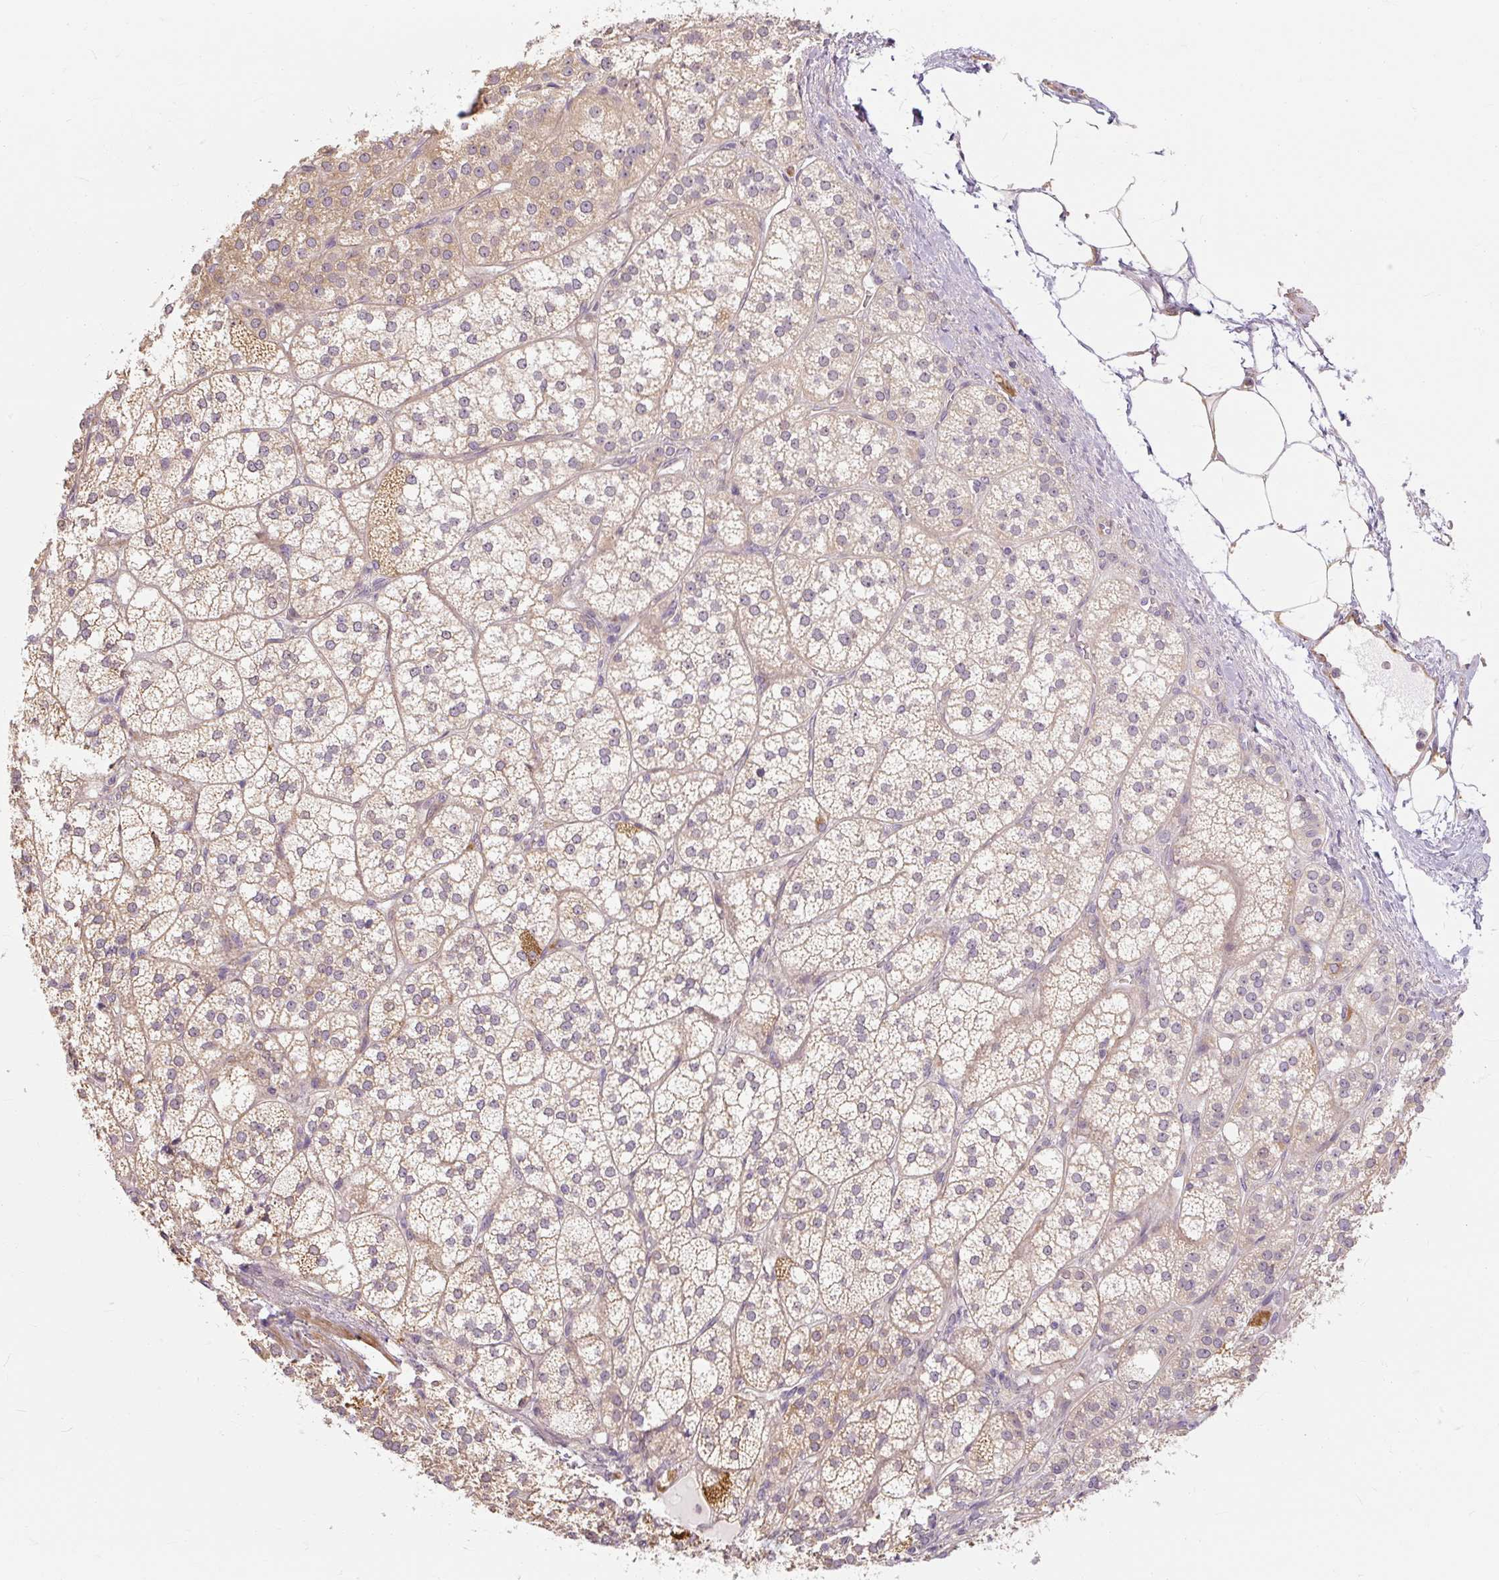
{"staining": {"intensity": "weak", "quantity": "25%-75%", "location": "cytoplasmic/membranous"}, "tissue": "adrenal gland", "cell_type": "Glandular cells", "image_type": "normal", "snomed": [{"axis": "morphology", "description": "Normal tissue, NOS"}, {"axis": "topography", "description": "Adrenal gland"}], "caption": "Human adrenal gland stained with a protein marker displays weak staining in glandular cells.", "gene": "RB1CC1", "patient": {"sex": "female", "age": 60}}